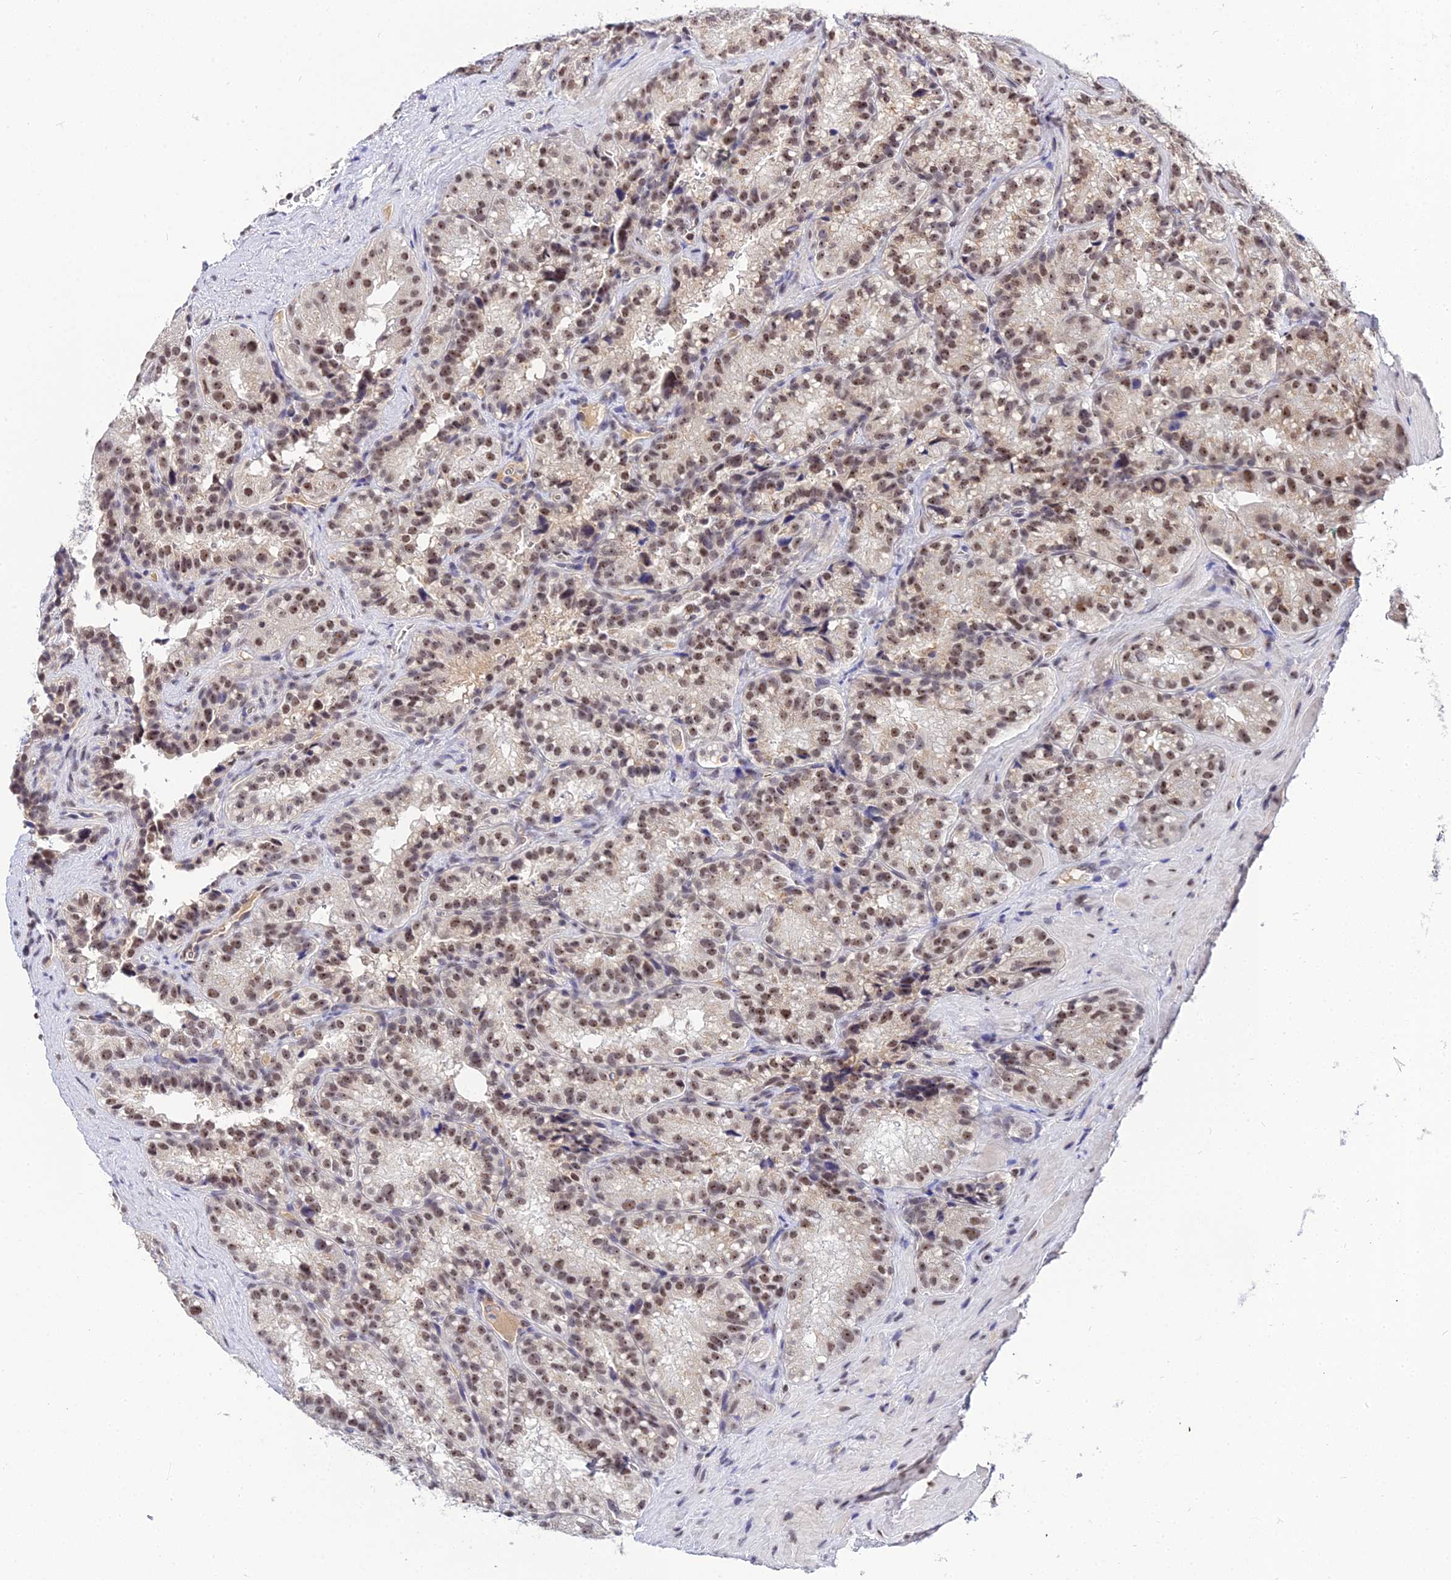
{"staining": {"intensity": "moderate", "quantity": ">75%", "location": "cytoplasmic/membranous,nuclear"}, "tissue": "seminal vesicle", "cell_type": "Glandular cells", "image_type": "normal", "snomed": [{"axis": "morphology", "description": "Normal tissue, NOS"}, {"axis": "topography", "description": "Seminal veicle"}], "caption": "Seminal vesicle stained with immunohistochemistry exhibits moderate cytoplasmic/membranous,nuclear expression in approximately >75% of glandular cells. The staining was performed using DAB, with brown indicating positive protein expression. Nuclei are stained blue with hematoxylin.", "gene": "EXOSC3", "patient": {"sex": "male", "age": 58}}